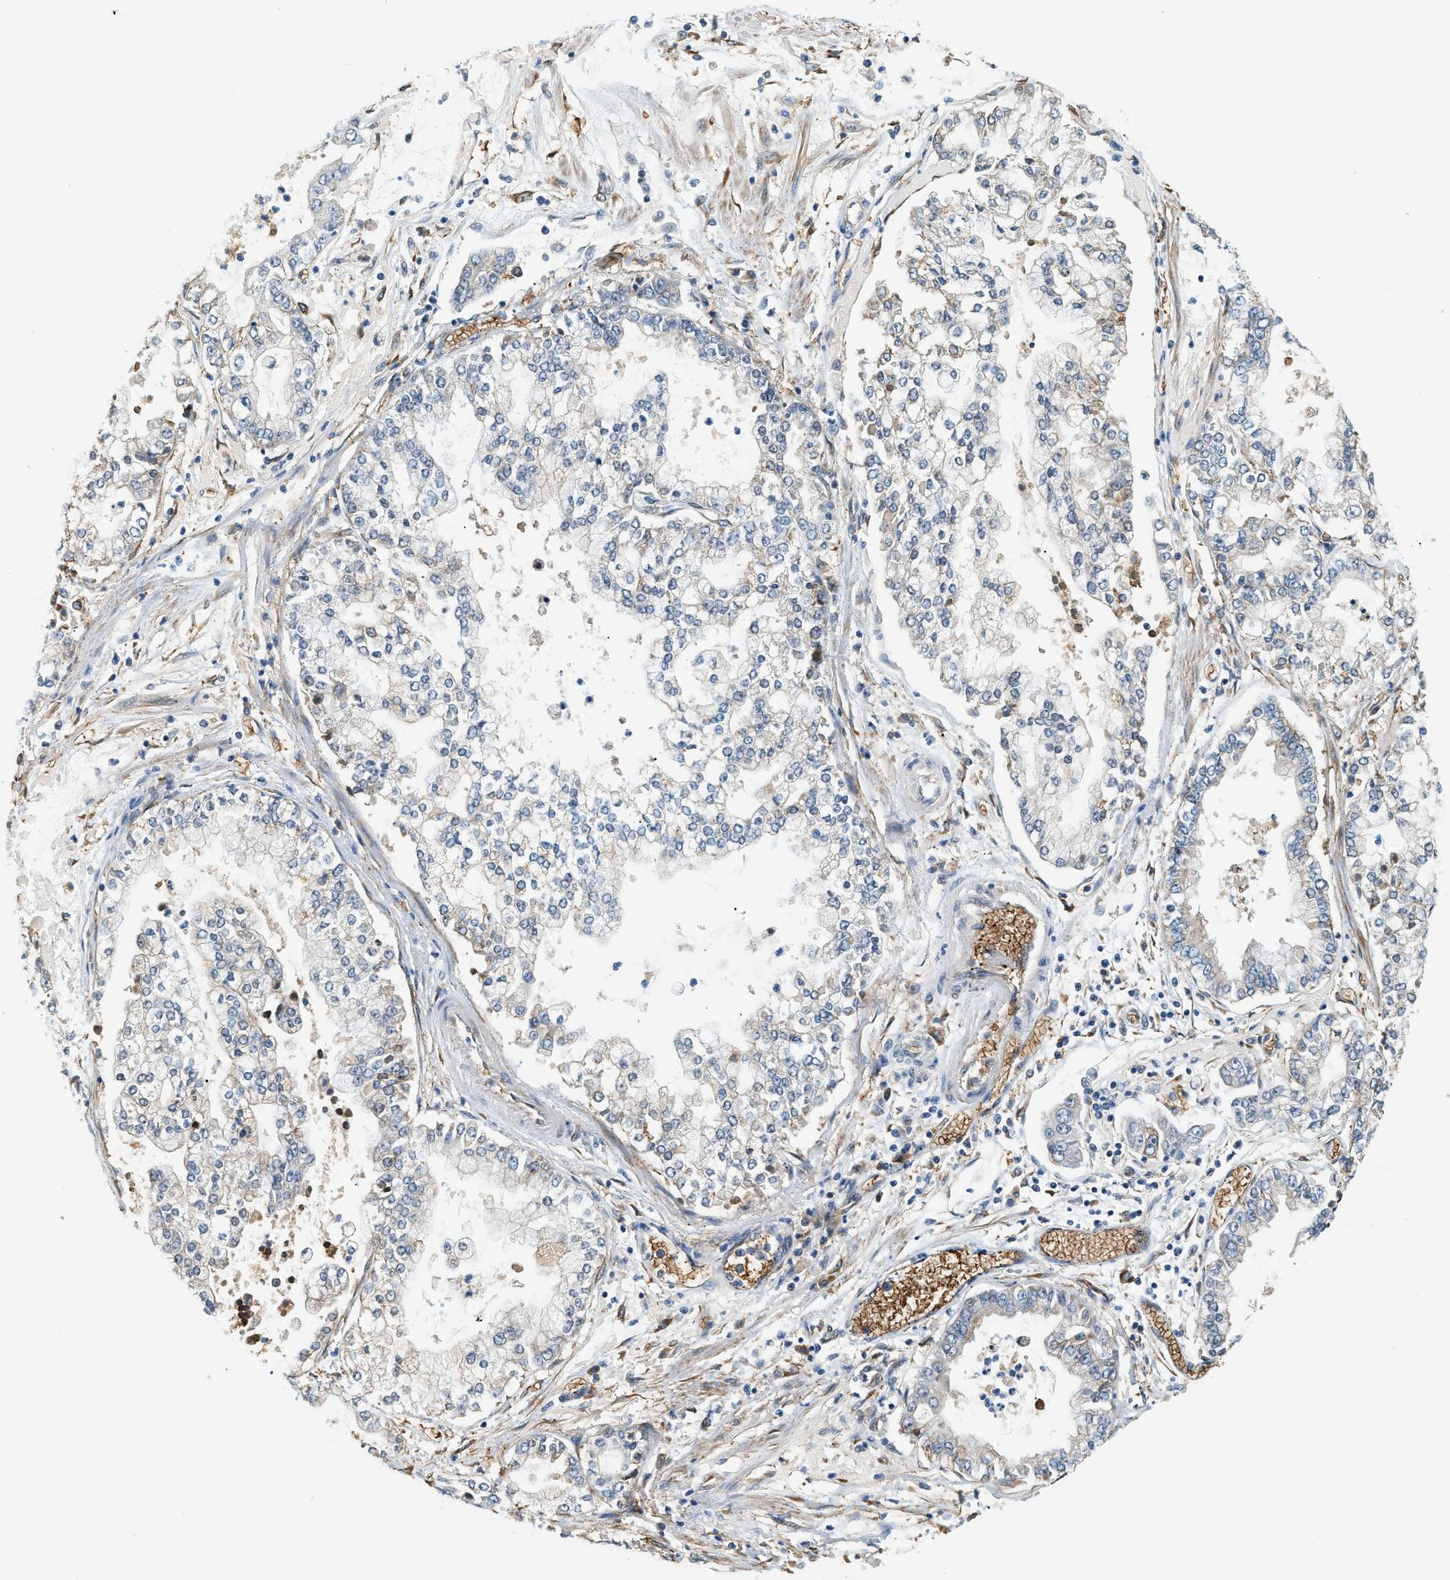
{"staining": {"intensity": "weak", "quantity": "<25%", "location": "cytoplasmic/membranous"}, "tissue": "stomach cancer", "cell_type": "Tumor cells", "image_type": "cancer", "snomed": [{"axis": "morphology", "description": "Adenocarcinoma, NOS"}, {"axis": "topography", "description": "Stomach"}], "caption": "High magnification brightfield microscopy of stomach cancer (adenocarcinoma) stained with DAB (3,3'-diaminobenzidine) (brown) and counterstained with hematoxylin (blue): tumor cells show no significant expression.", "gene": "CYTH2", "patient": {"sex": "male", "age": 76}}